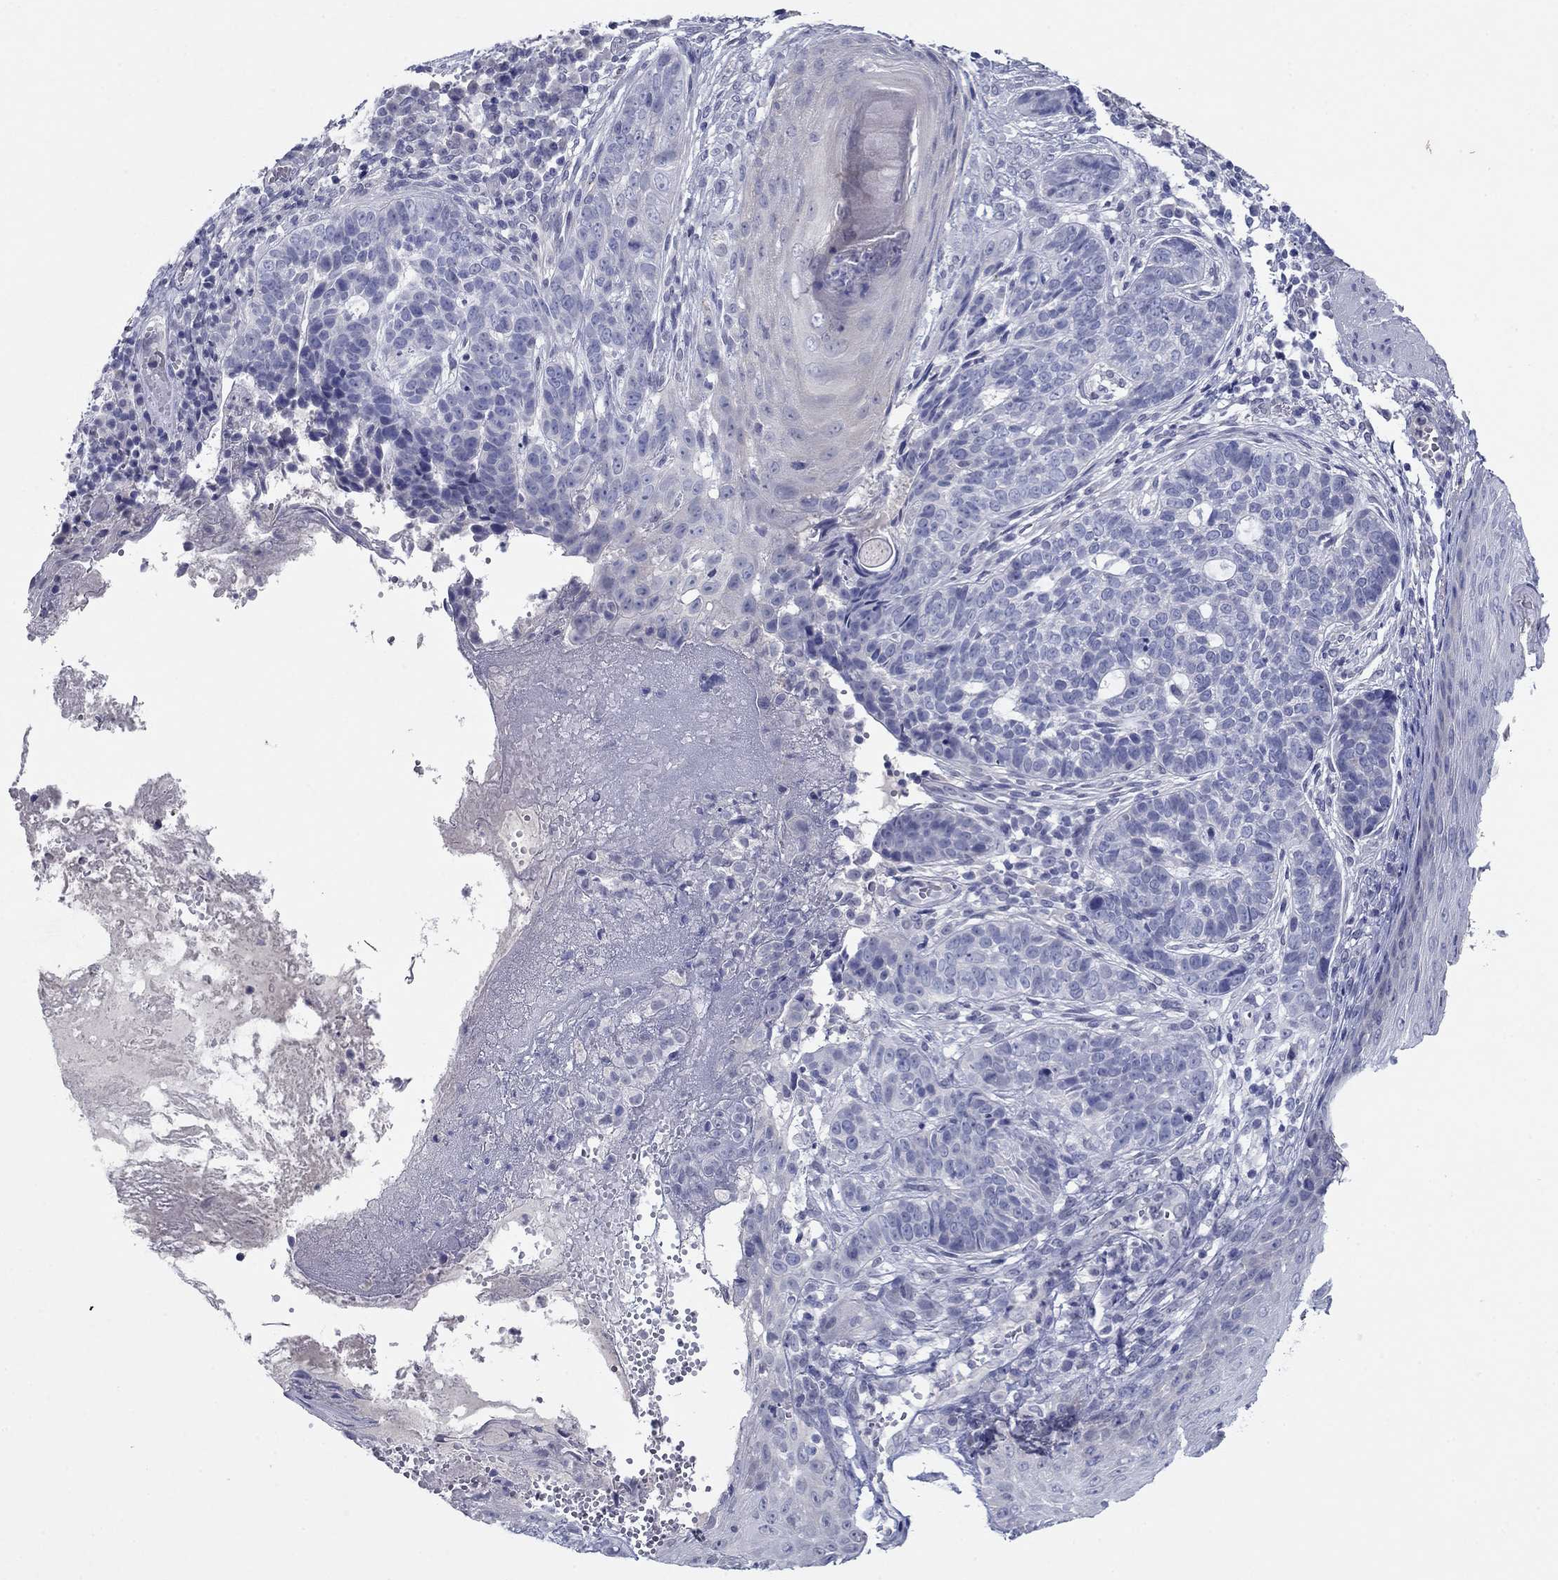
{"staining": {"intensity": "negative", "quantity": "none", "location": "none"}, "tissue": "skin cancer", "cell_type": "Tumor cells", "image_type": "cancer", "snomed": [{"axis": "morphology", "description": "Basal cell carcinoma"}, {"axis": "topography", "description": "Skin"}], "caption": "Human basal cell carcinoma (skin) stained for a protein using immunohistochemistry (IHC) shows no expression in tumor cells.", "gene": "PLS1", "patient": {"sex": "female", "age": 69}}